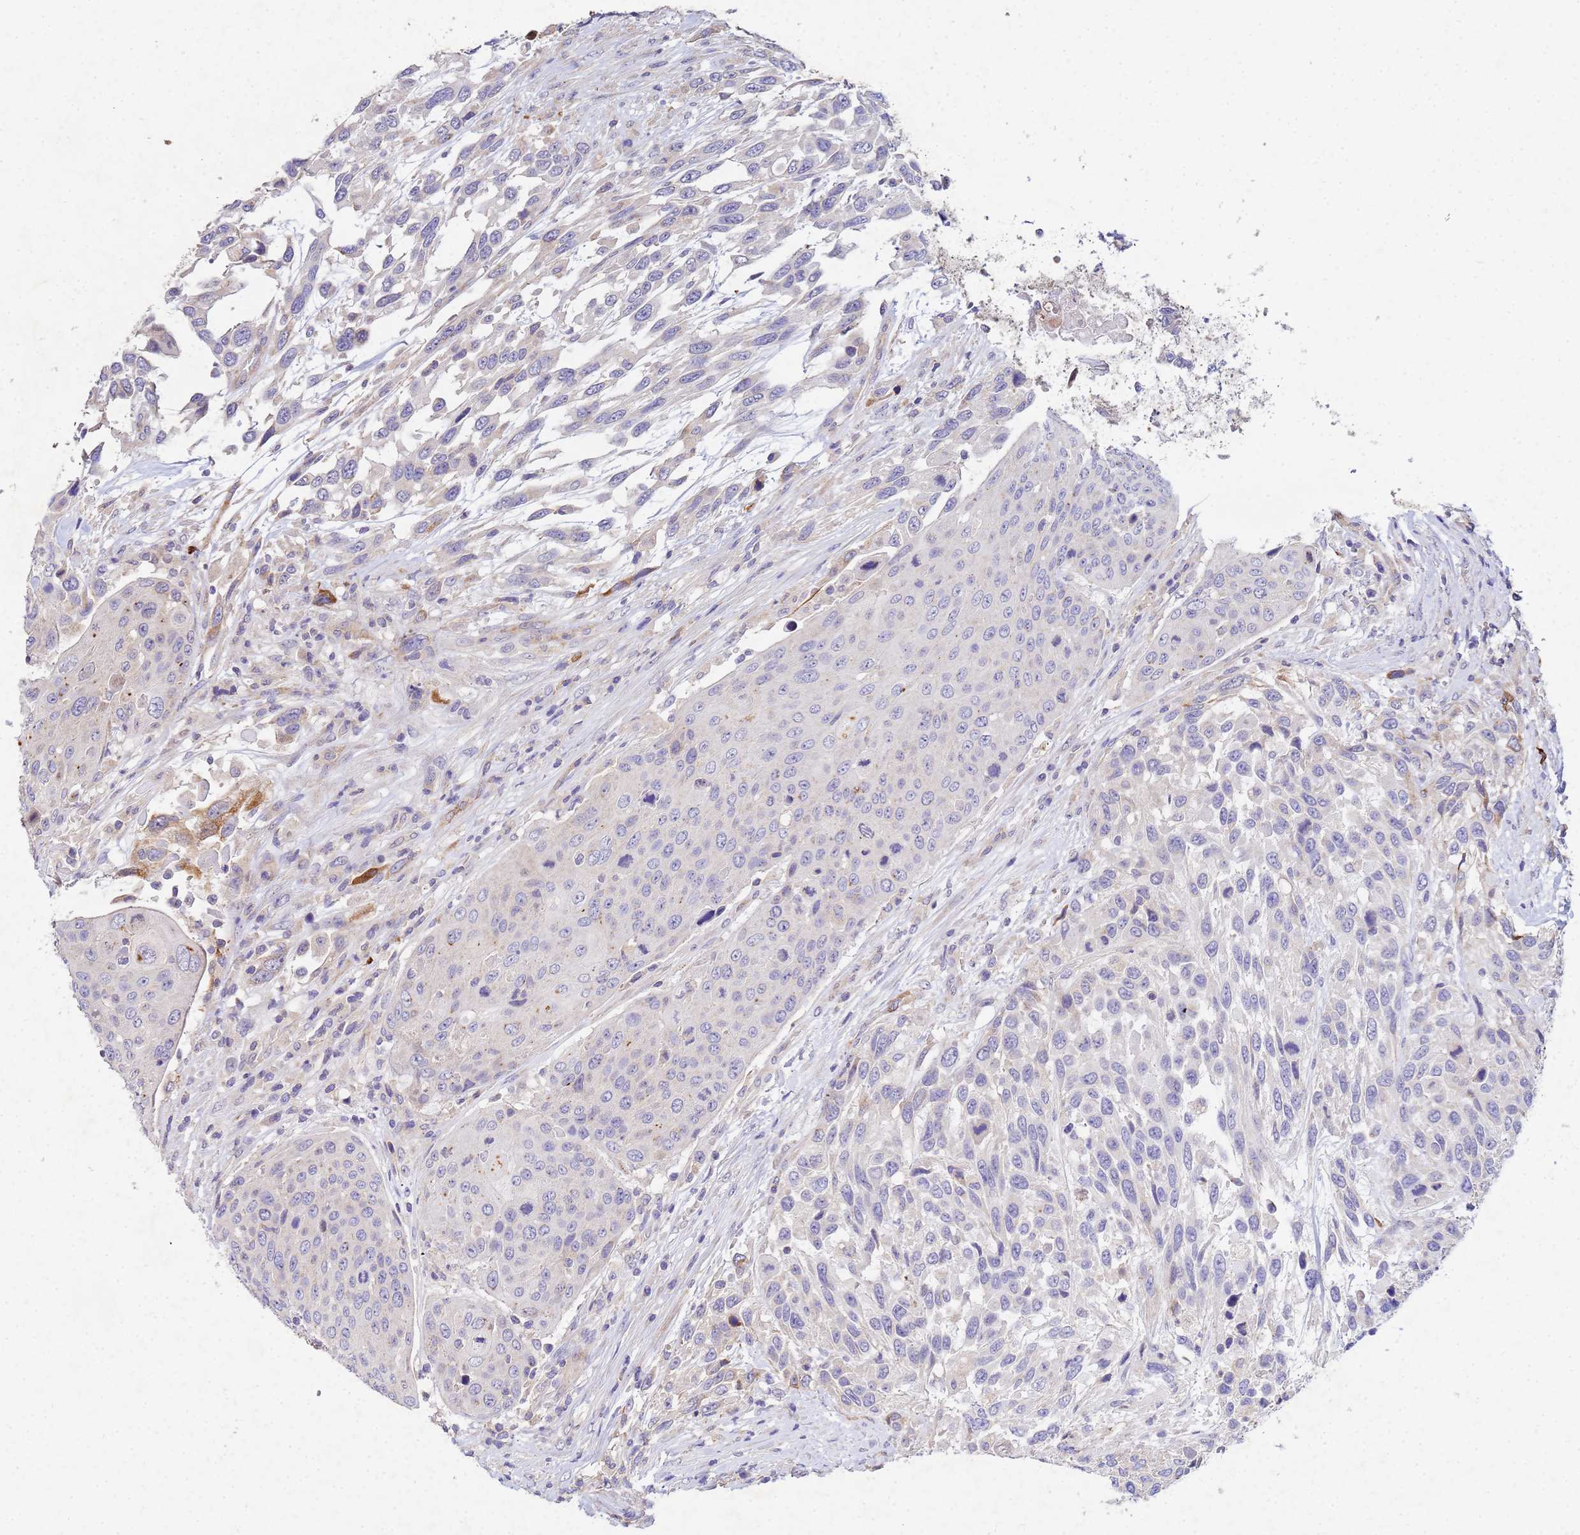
{"staining": {"intensity": "moderate", "quantity": "<25%", "location": "cytoplasmic/membranous"}, "tissue": "urothelial cancer", "cell_type": "Tumor cells", "image_type": "cancer", "snomed": [{"axis": "morphology", "description": "Urothelial carcinoma, High grade"}, {"axis": "topography", "description": "Urinary bladder"}], "caption": "DAB immunohistochemical staining of high-grade urothelial carcinoma shows moderate cytoplasmic/membranous protein expression in approximately <25% of tumor cells. The staining was performed using DAB (3,3'-diaminobenzidine), with brown indicating positive protein expression. Nuclei are stained blue with hematoxylin.", "gene": "CDC34", "patient": {"sex": "female", "age": 70}}